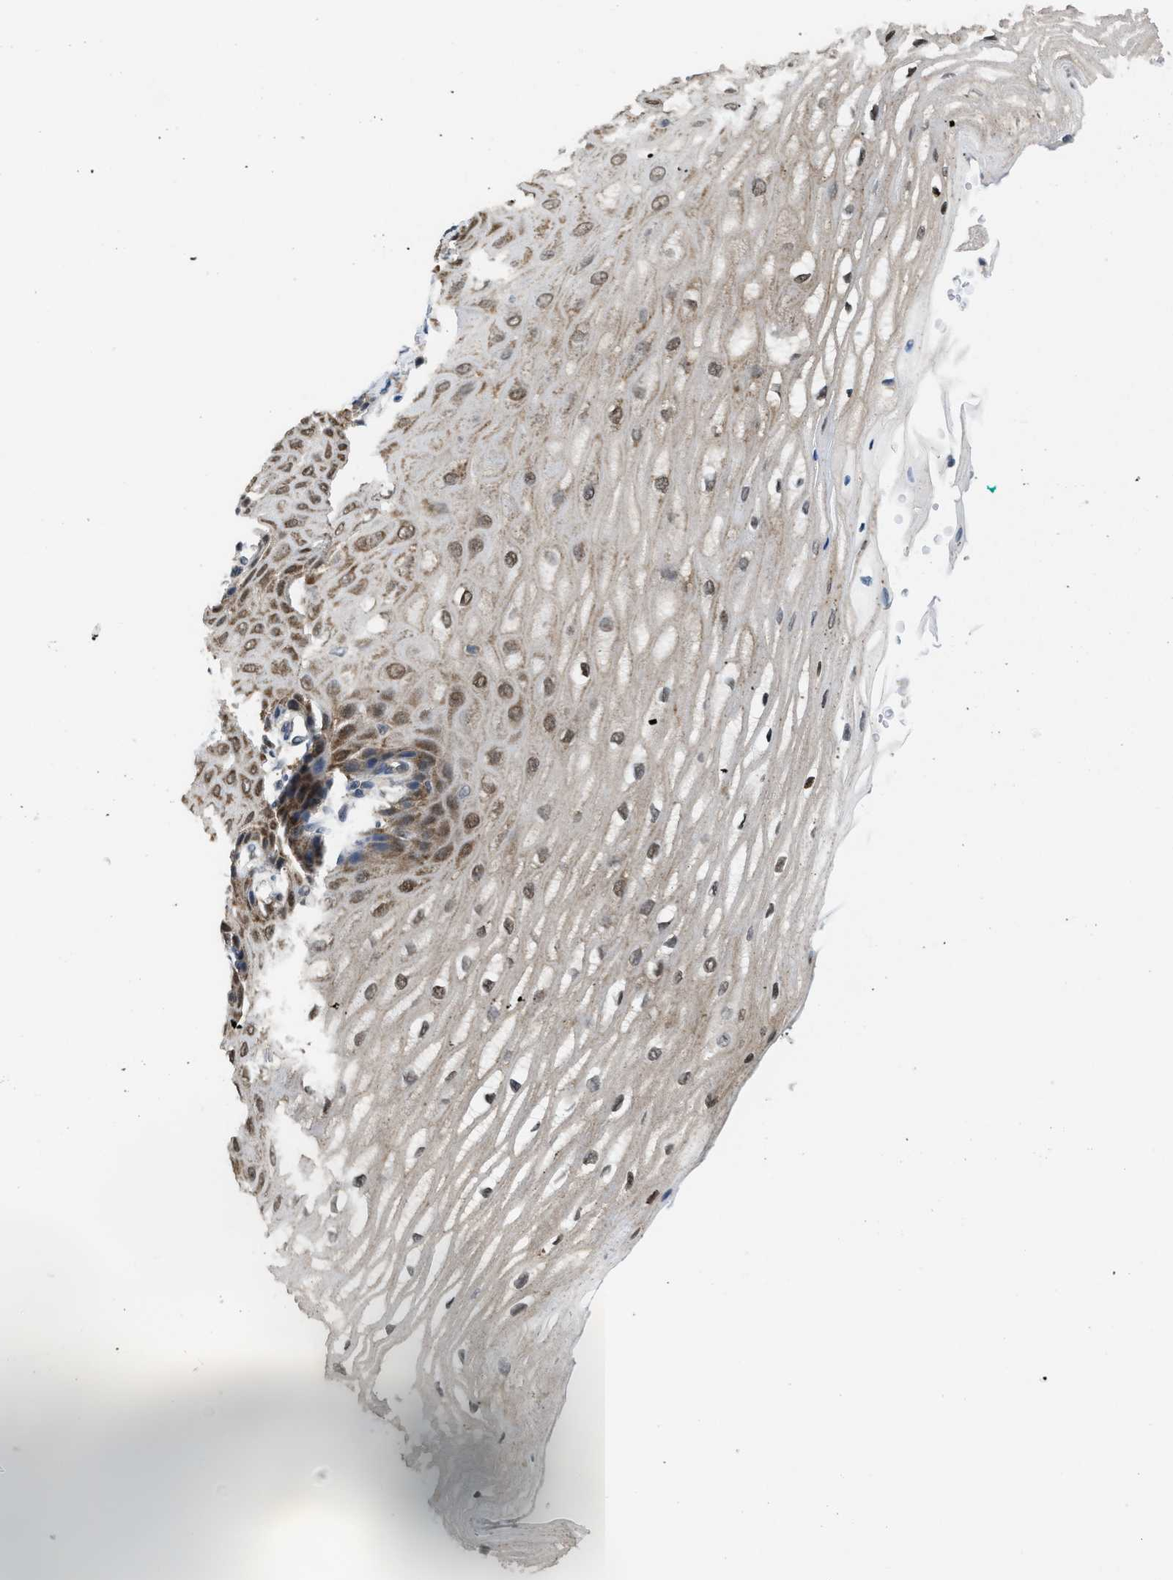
{"staining": {"intensity": "strong", "quantity": "25%-75%", "location": "cytoplasmic/membranous,nuclear"}, "tissue": "esophagus", "cell_type": "Squamous epithelial cells", "image_type": "normal", "snomed": [{"axis": "morphology", "description": "Normal tissue, NOS"}, {"axis": "topography", "description": "Esophagus"}], "caption": "Esophagus stained for a protein (brown) shows strong cytoplasmic/membranous,nuclear positive positivity in about 25%-75% of squamous epithelial cells.", "gene": "ATF7IP", "patient": {"sex": "male", "age": 54}}